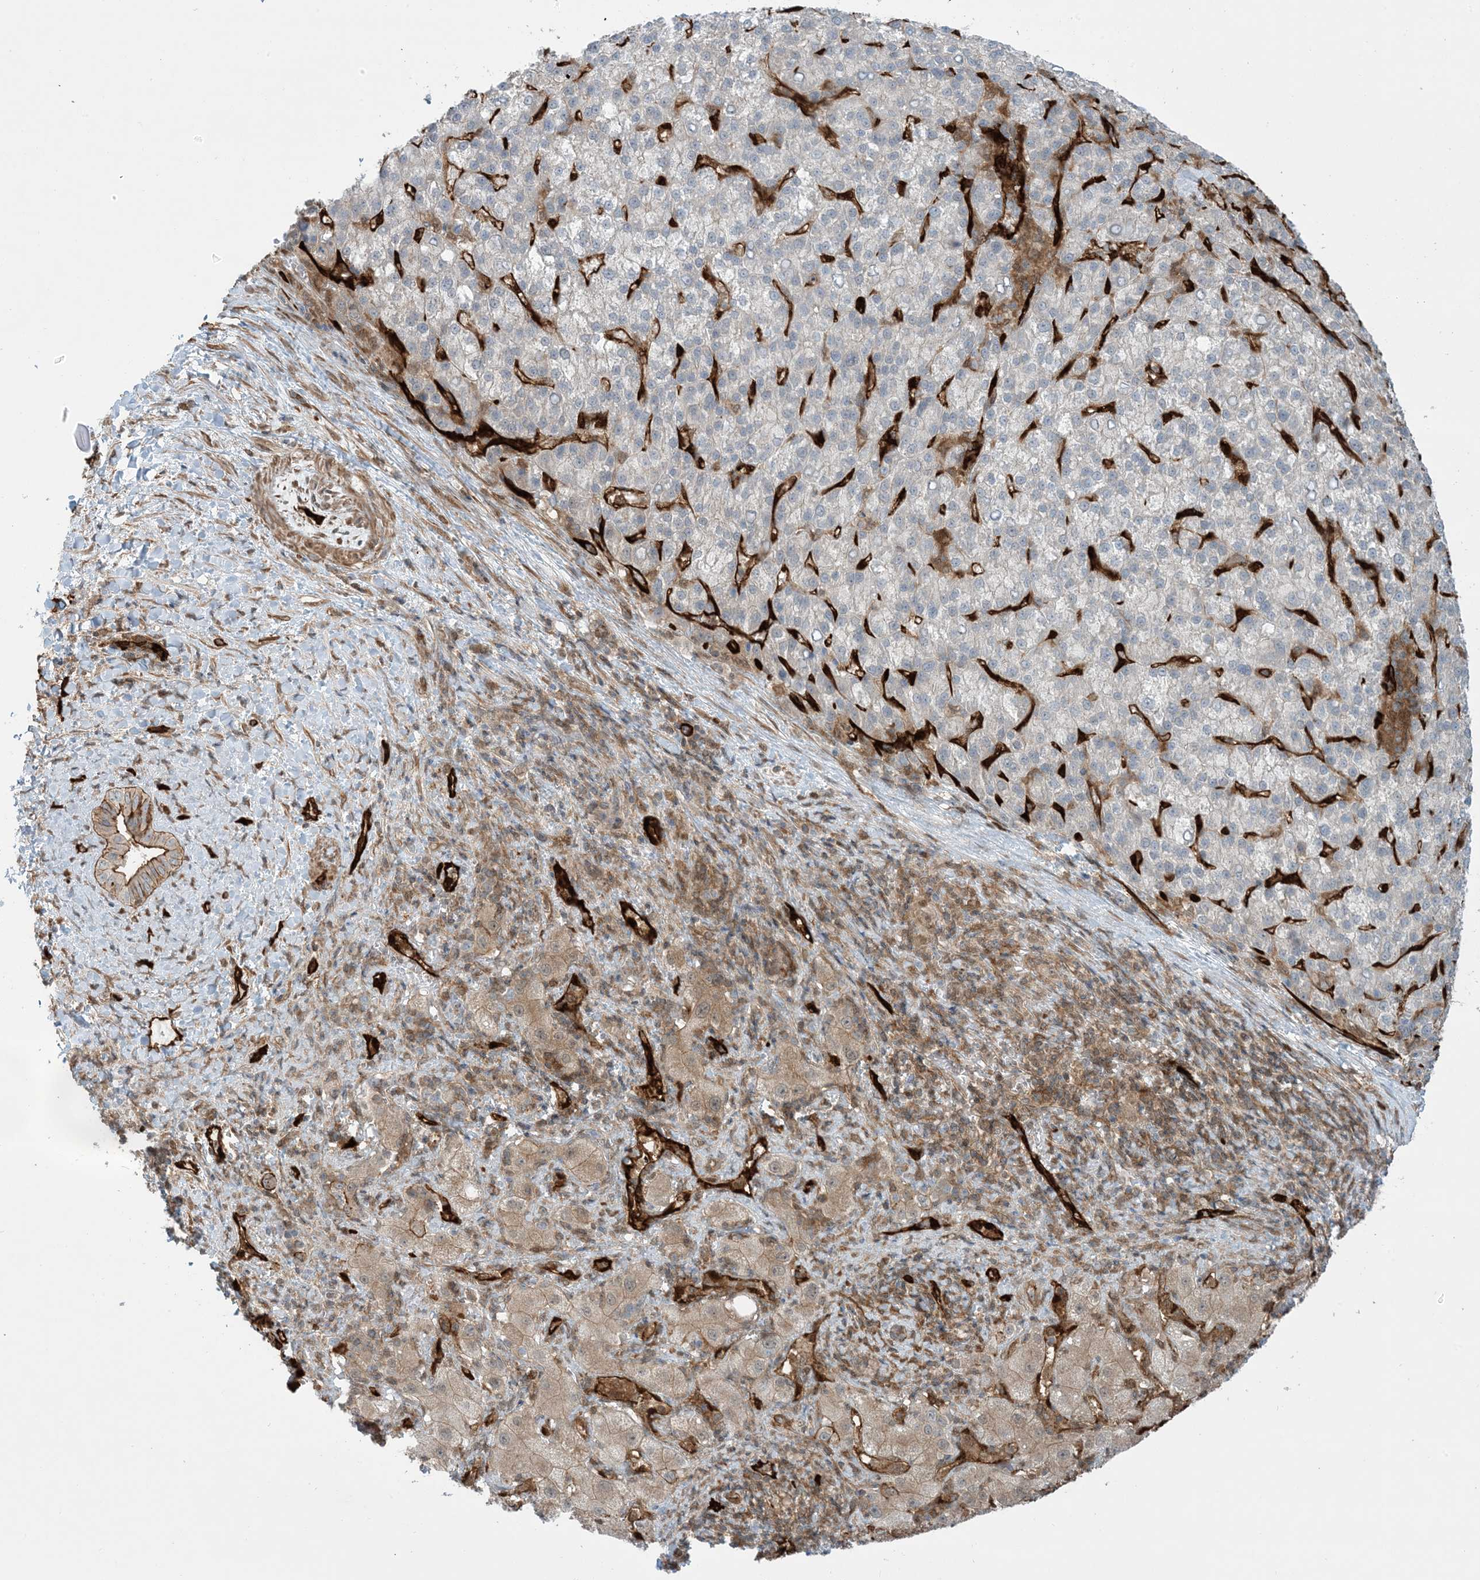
{"staining": {"intensity": "negative", "quantity": "none", "location": "none"}, "tissue": "liver cancer", "cell_type": "Tumor cells", "image_type": "cancer", "snomed": [{"axis": "morphology", "description": "Carcinoma, Hepatocellular, NOS"}, {"axis": "topography", "description": "Liver"}], "caption": "This is a histopathology image of immunohistochemistry staining of liver cancer (hepatocellular carcinoma), which shows no expression in tumor cells.", "gene": "PPM1F", "patient": {"sex": "female", "age": 58}}